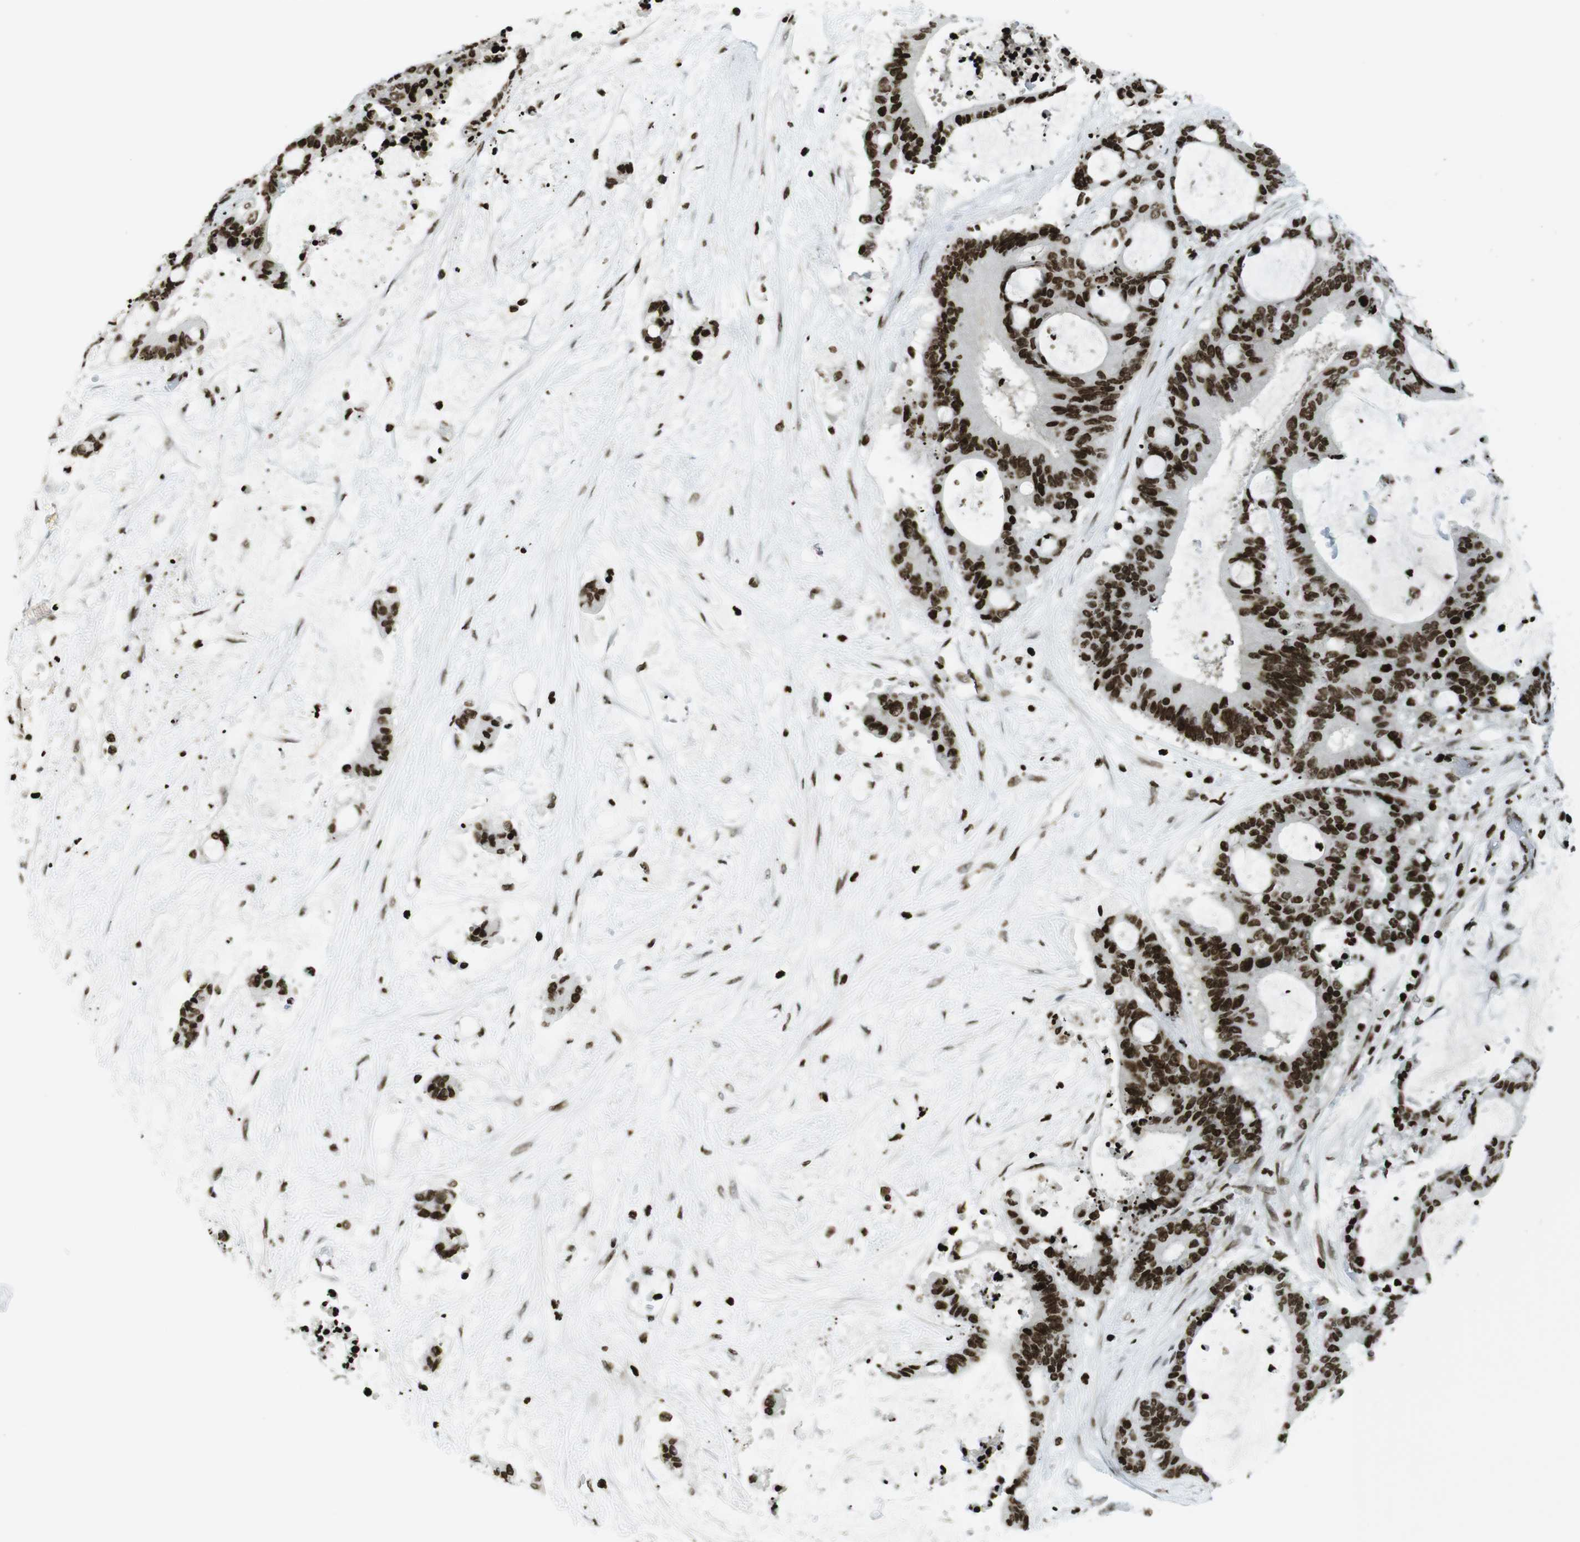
{"staining": {"intensity": "strong", "quantity": ">75%", "location": "nuclear"}, "tissue": "liver cancer", "cell_type": "Tumor cells", "image_type": "cancer", "snomed": [{"axis": "morphology", "description": "Cholangiocarcinoma"}, {"axis": "topography", "description": "Liver"}], "caption": "A histopathology image of human cholangiocarcinoma (liver) stained for a protein demonstrates strong nuclear brown staining in tumor cells. (Stains: DAB in brown, nuclei in blue, Microscopy: brightfield microscopy at high magnification).", "gene": "H2AC8", "patient": {"sex": "female", "age": 73}}